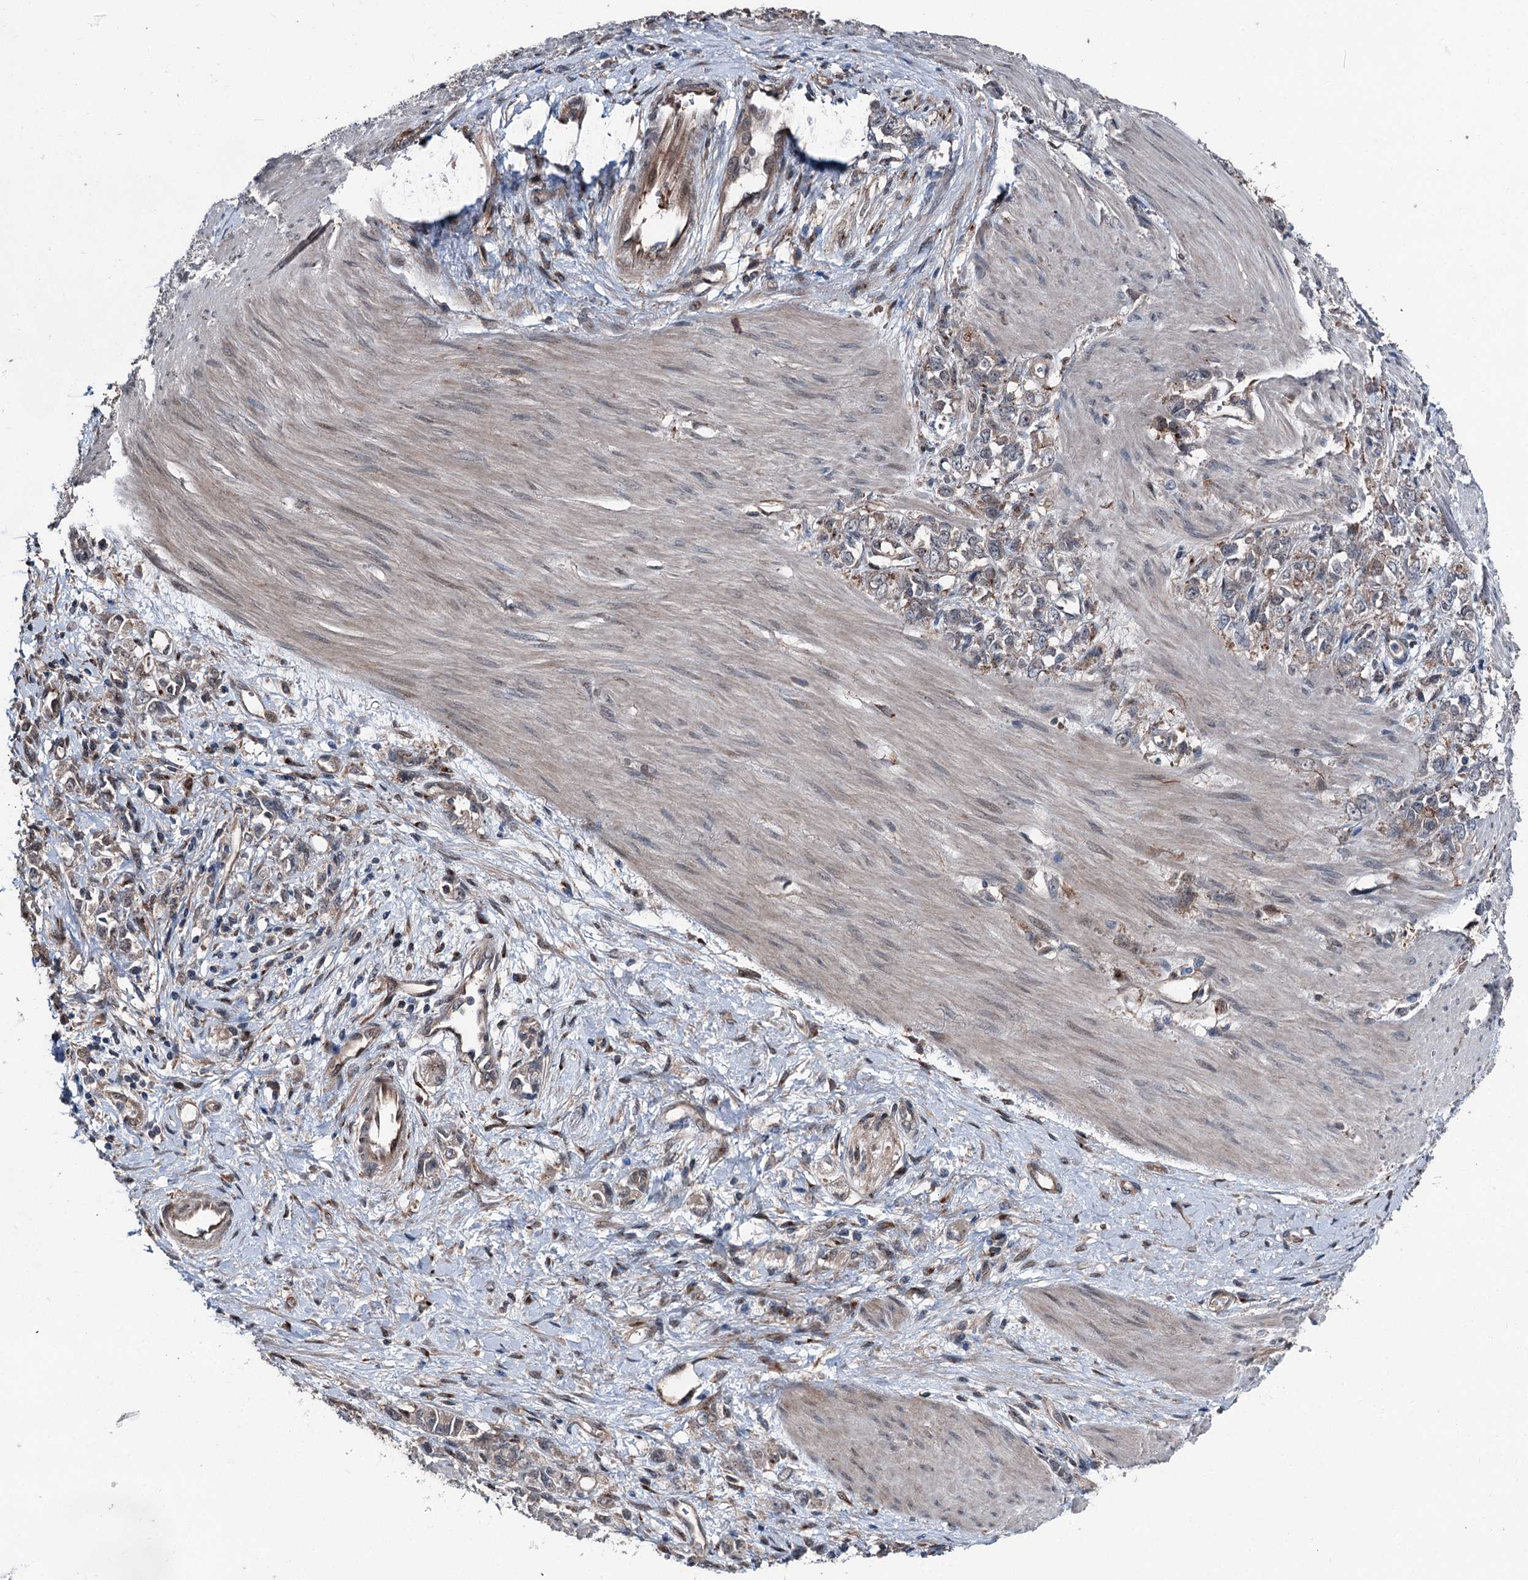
{"staining": {"intensity": "moderate", "quantity": "<25%", "location": "cytoplasmic/membranous"}, "tissue": "stomach cancer", "cell_type": "Tumor cells", "image_type": "cancer", "snomed": [{"axis": "morphology", "description": "Adenocarcinoma, NOS"}, {"axis": "topography", "description": "Stomach"}], "caption": "Human stomach cancer stained for a protein (brown) reveals moderate cytoplasmic/membranous positive positivity in about <25% of tumor cells.", "gene": "PSMD13", "patient": {"sex": "female", "age": 76}}